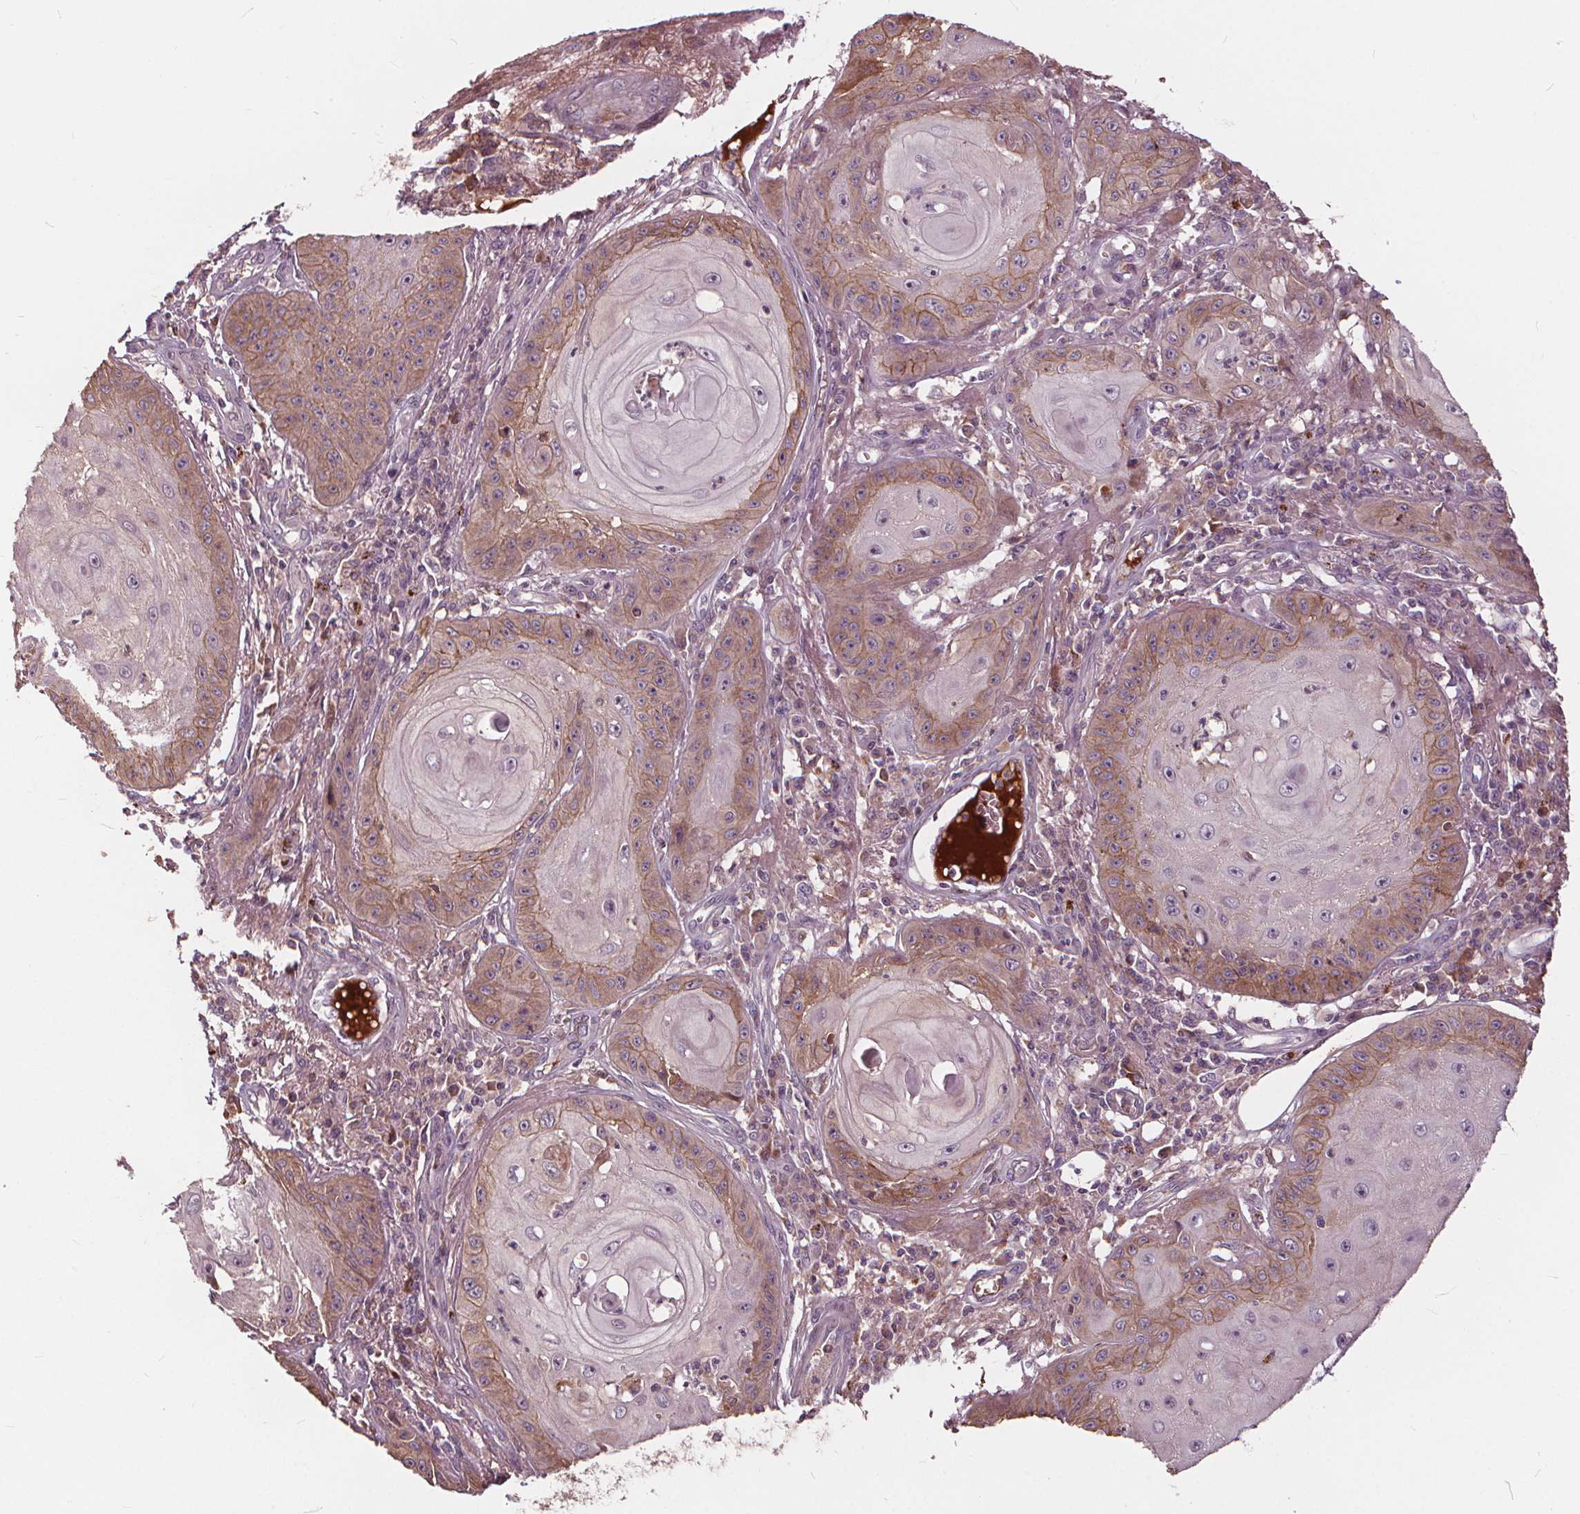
{"staining": {"intensity": "weak", "quantity": "25%-75%", "location": "cytoplasmic/membranous"}, "tissue": "skin cancer", "cell_type": "Tumor cells", "image_type": "cancer", "snomed": [{"axis": "morphology", "description": "Squamous cell carcinoma, NOS"}, {"axis": "topography", "description": "Skin"}], "caption": "The image exhibits immunohistochemical staining of skin squamous cell carcinoma. There is weak cytoplasmic/membranous positivity is appreciated in about 25%-75% of tumor cells.", "gene": "IPO13", "patient": {"sex": "male", "age": 70}}